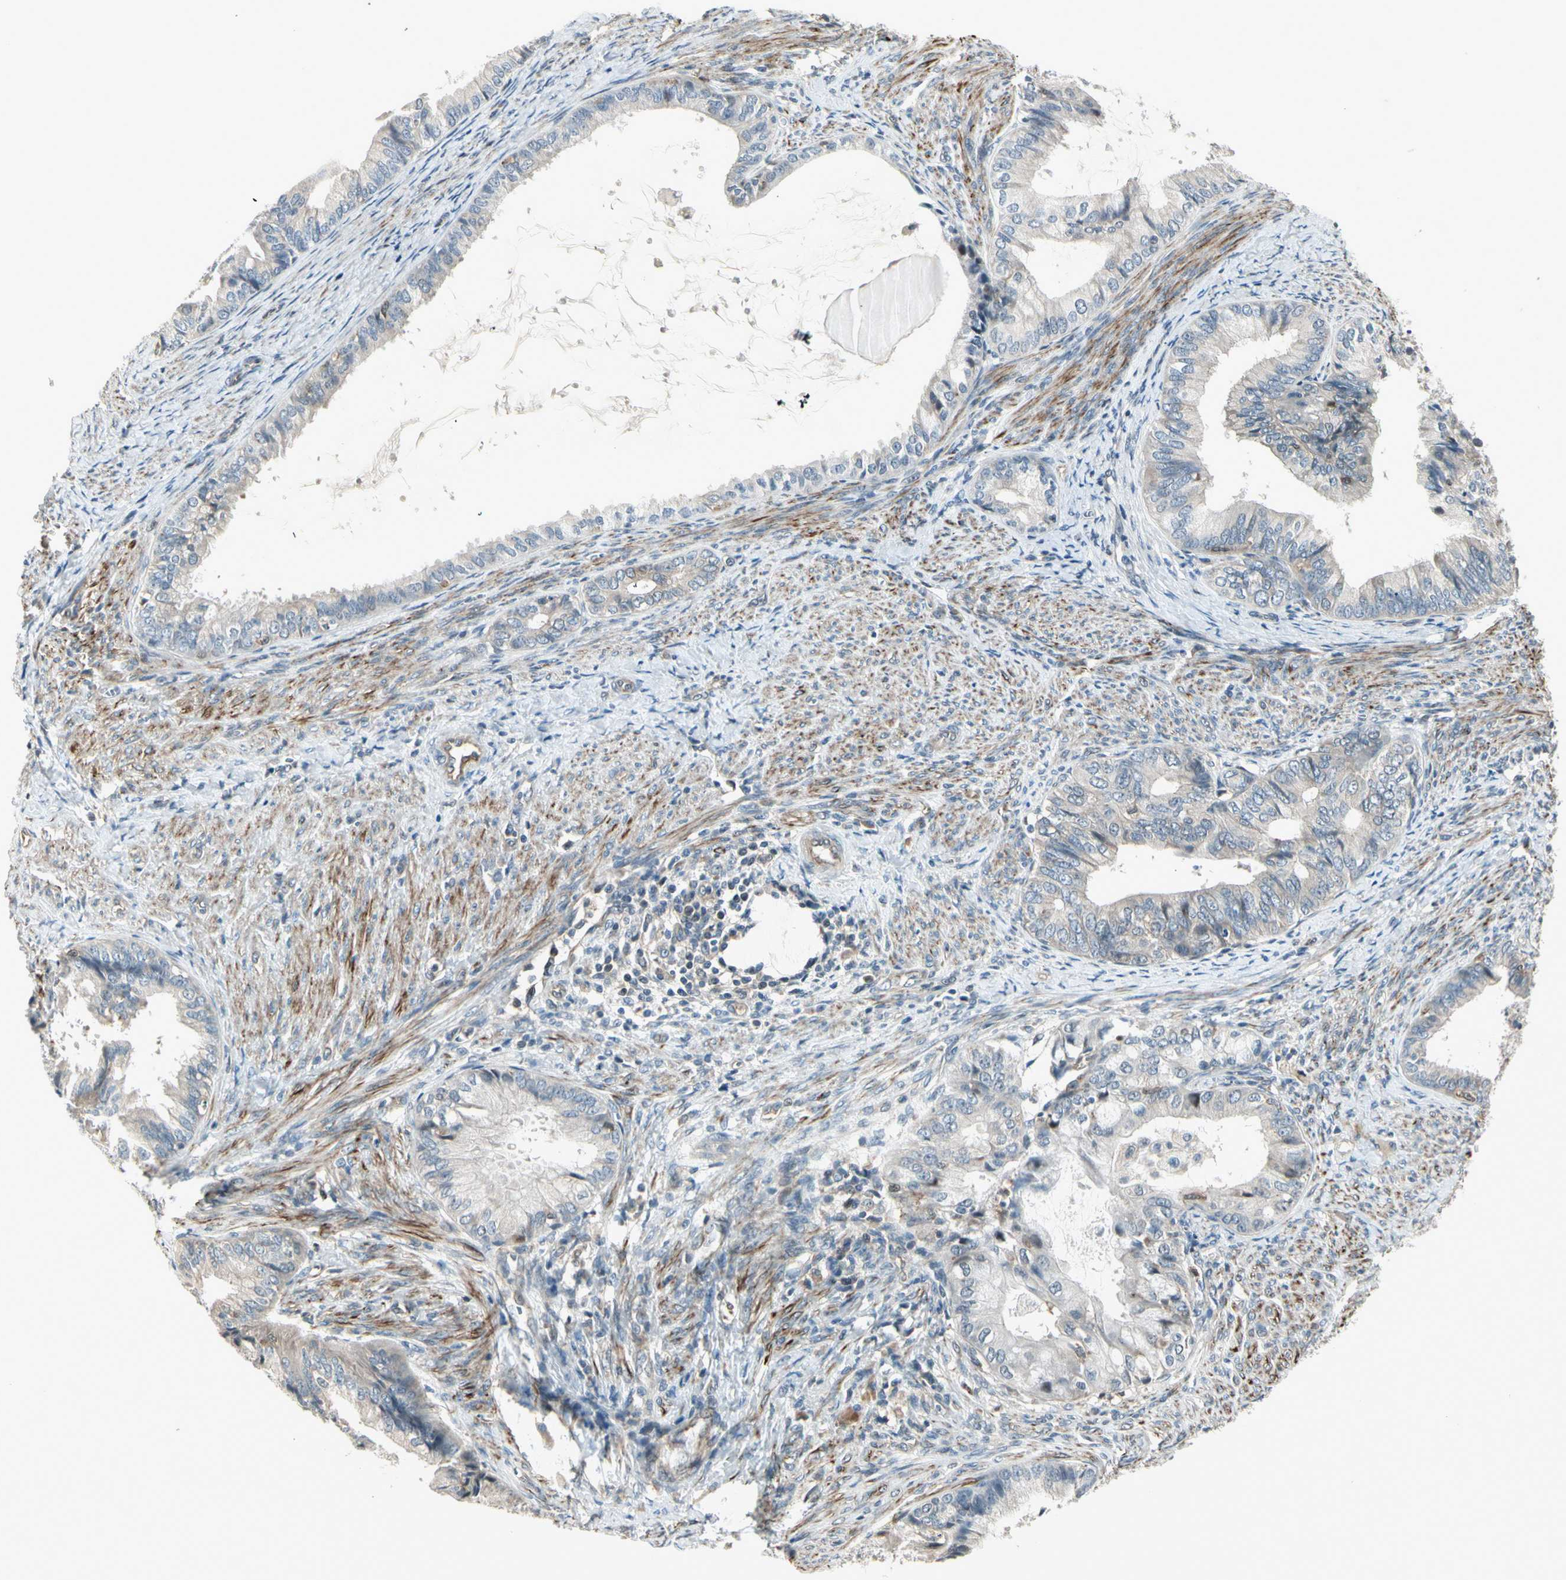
{"staining": {"intensity": "weak", "quantity": "<25%", "location": "cytoplasmic/membranous"}, "tissue": "endometrial cancer", "cell_type": "Tumor cells", "image_type": "cancer", "snomed": [{"axis": "morphology", "description": "Adenocarcinoma, NOS"}, {"axis": "topography", "description": "Endometrium"}], "caption": "Immunohistochemical staining of human endometrial cancer exhibits no significant staining in tumor cells.", "gene": "SVBP", "patient": {"sex": "female", "age": 86}}